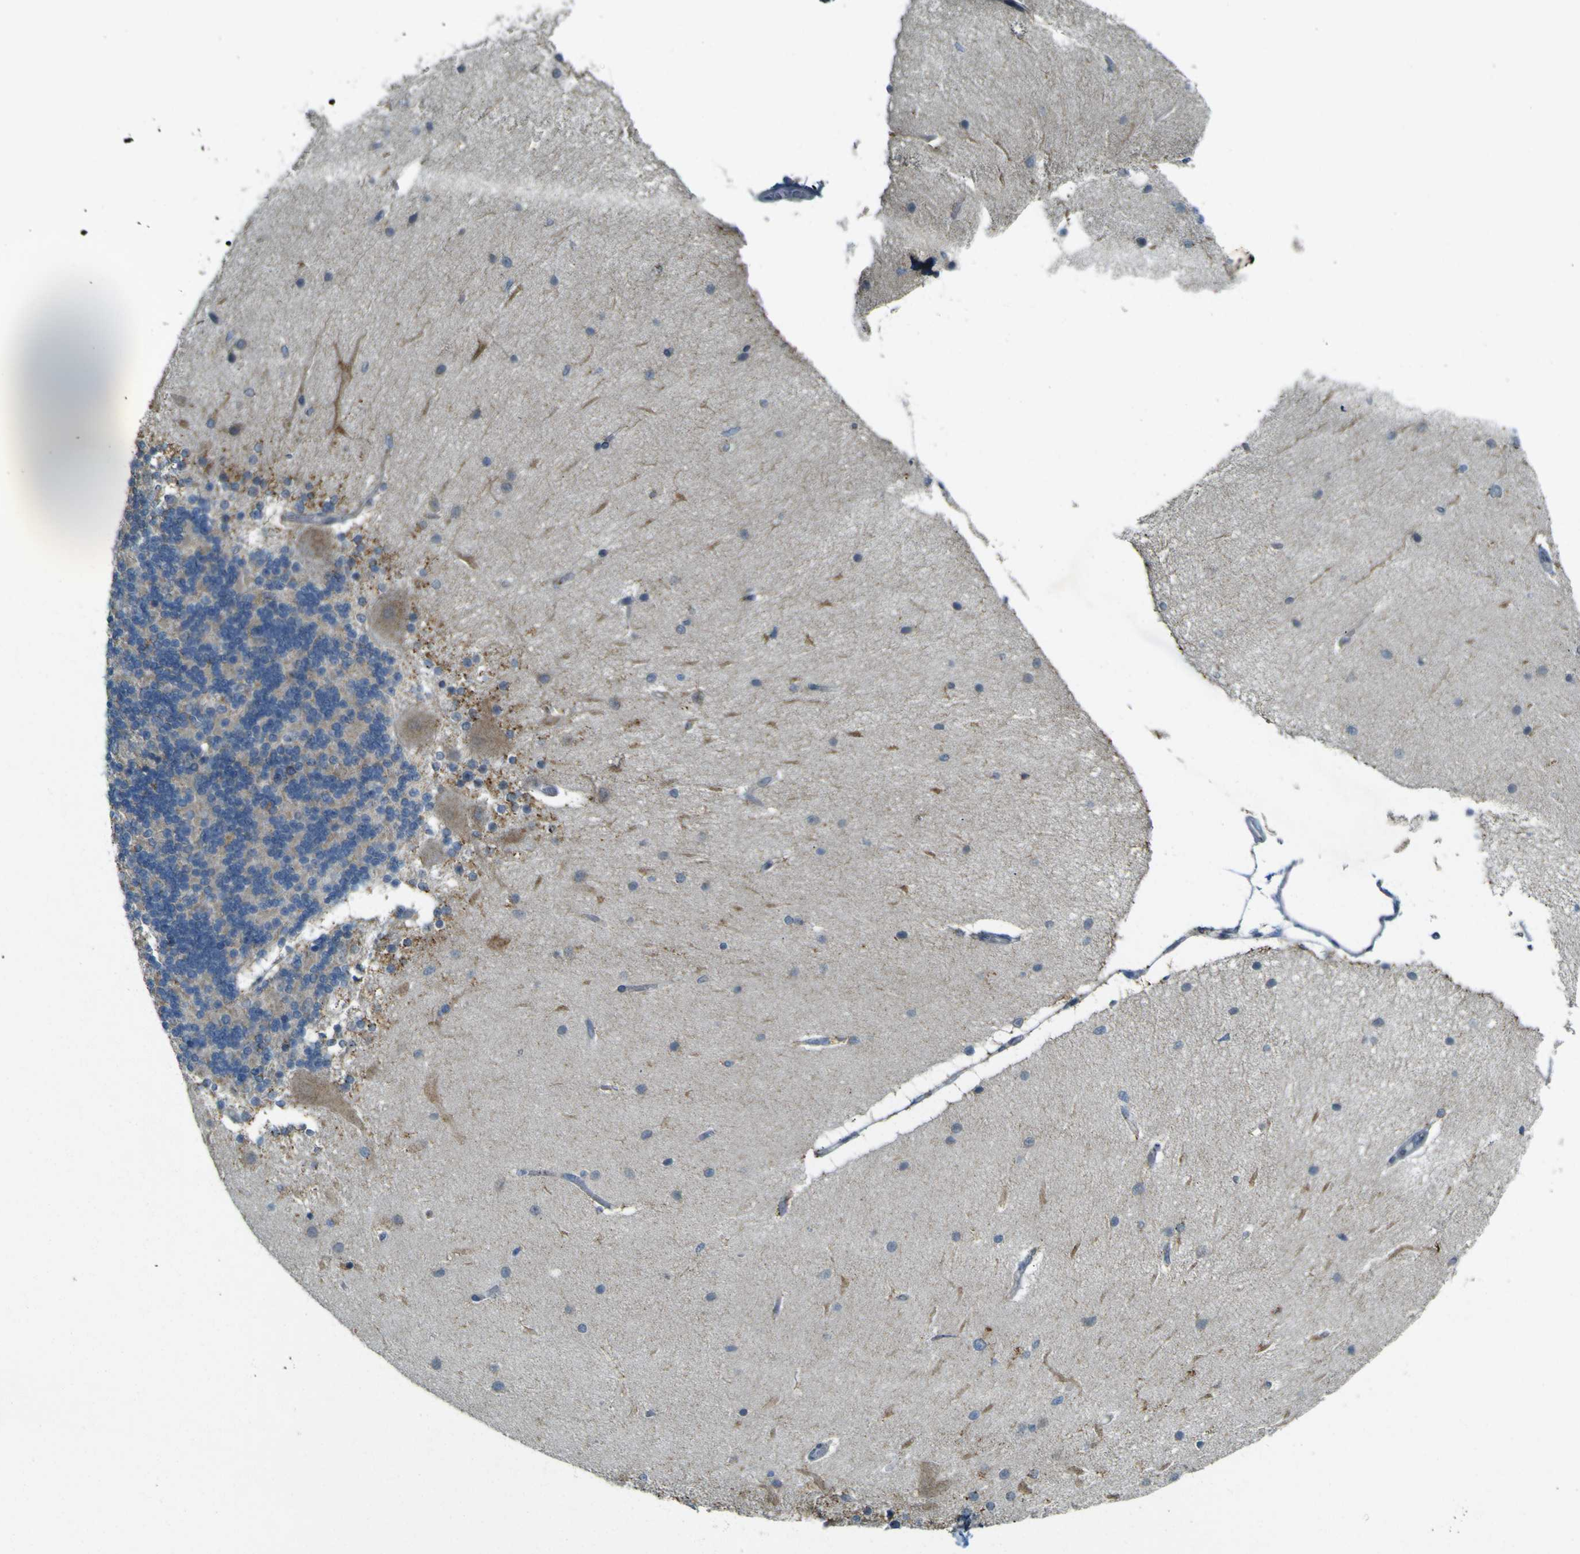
{"staining": {"intensity": "strong", "quantity": "<25%", "location": "cytoplasmic/membranous"}, "tissue": "cerebellum", "cell_type": "Cells in granular layer", "image_type": "normal", "snomed": [{"axis": "morphology", "description": "Normal tissue, NOS"}, {"axis": "topography", "description": "Cerebellum"}], "caption": "An image of cerebellum stained for a protein displays strong cytoplasmic/membranous brown staining in cells in granular layer. (DAB (3,3'-diaminobenzidine) = brown stain, brightfield microscopy at high magnification).", "gene": "ACBD5", "patient": {"sex": "female", "age": 54}}